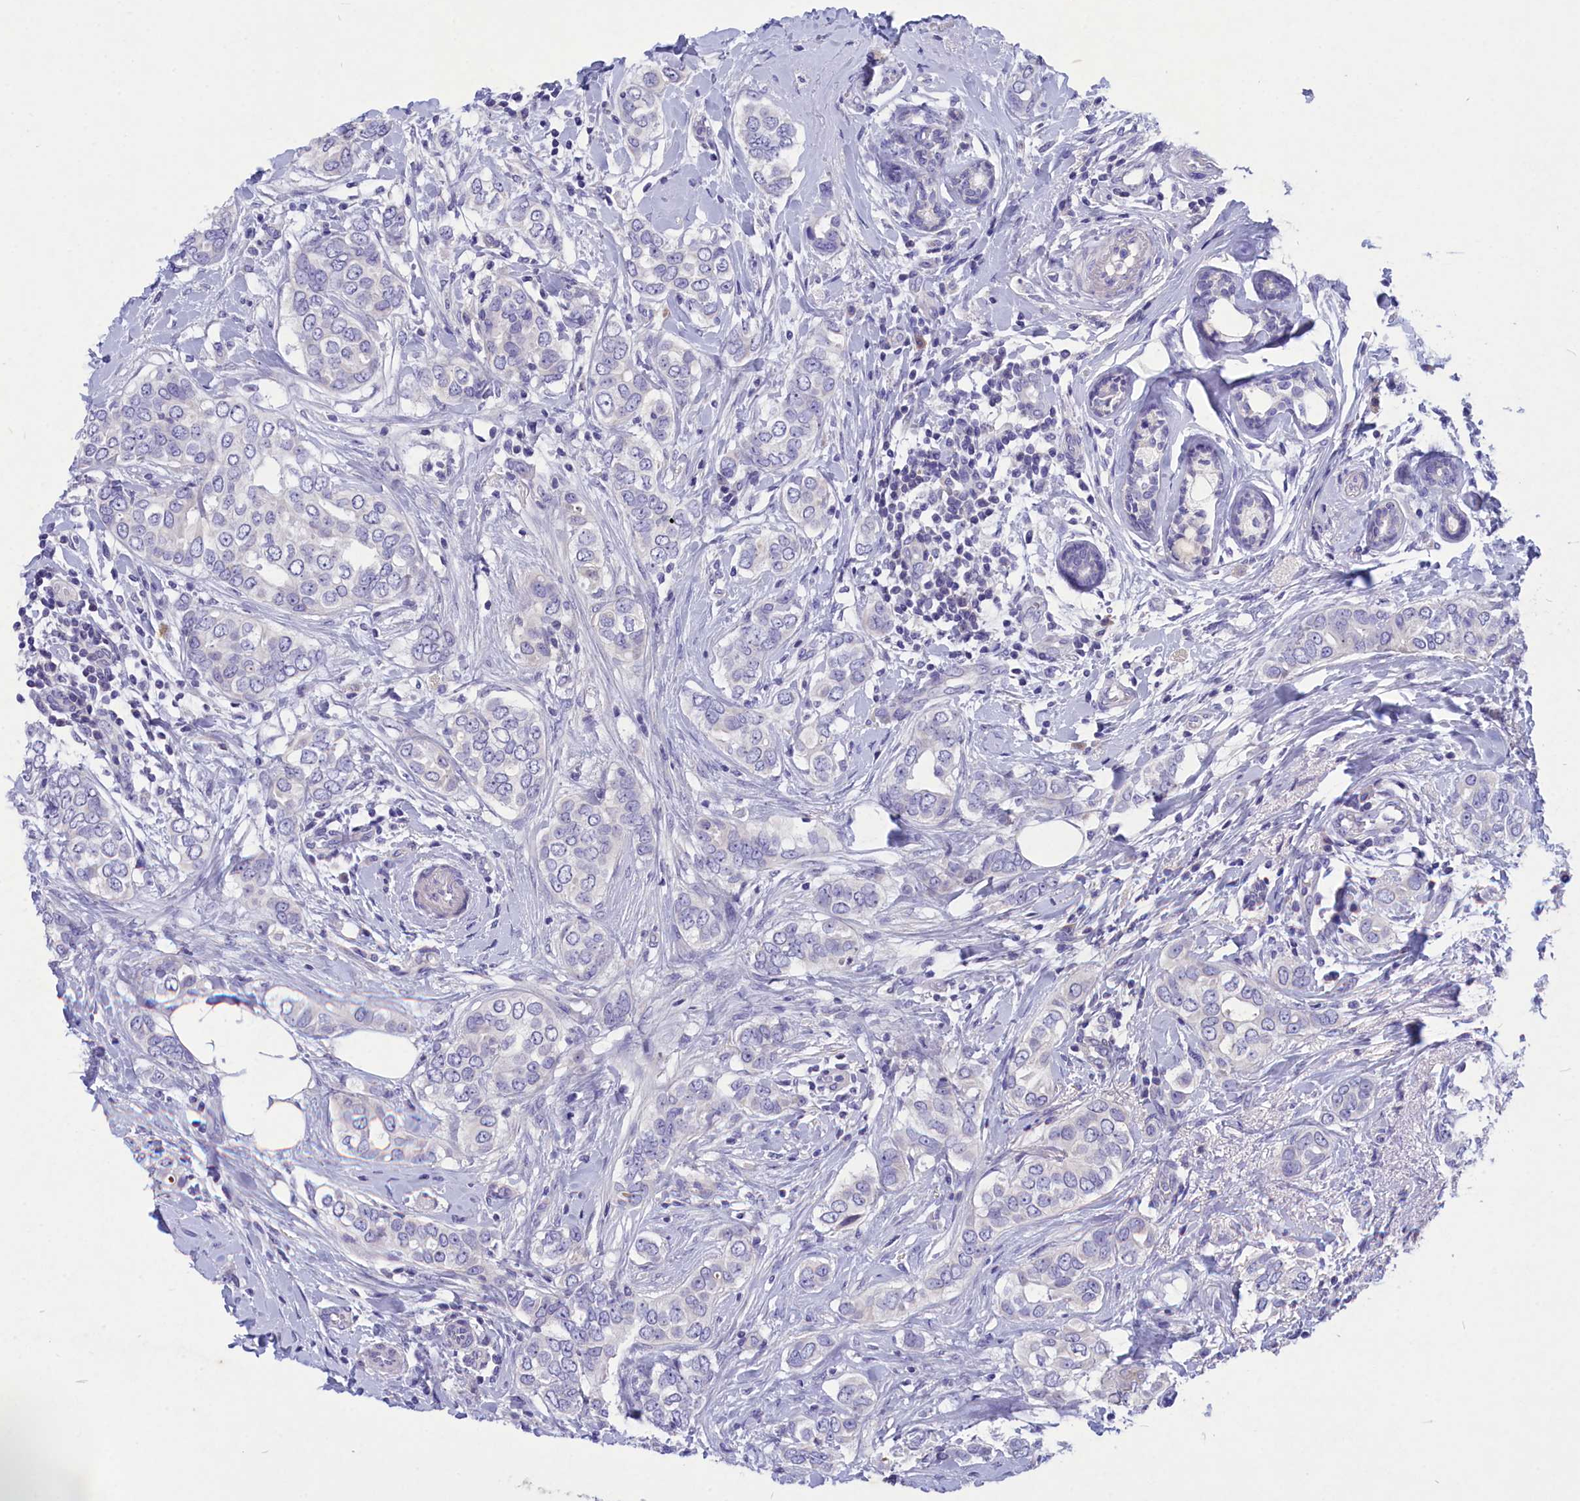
{"staining": {"intensity": "negative", "quantity": "none", "location": "none"}, "tissue": "breast cancer", "cell_type": "Tumor cells", "image_type": "cancer", "snomed": [{"axis": "morphology", "description": "Lobular carcinoma"}, {"axis": "topography", "description": "Breast"}], "caption": "Immunohistochemistry histopathology image of lobular carcinoma (breast) stained for a protein (brown), which reveals no staining in tumor cells. (Brightfield microscopy of DAB immunohistochemistry at high magnification).", "gene": "DEFB119", "patient": {"sex": "female", "age": 51}}